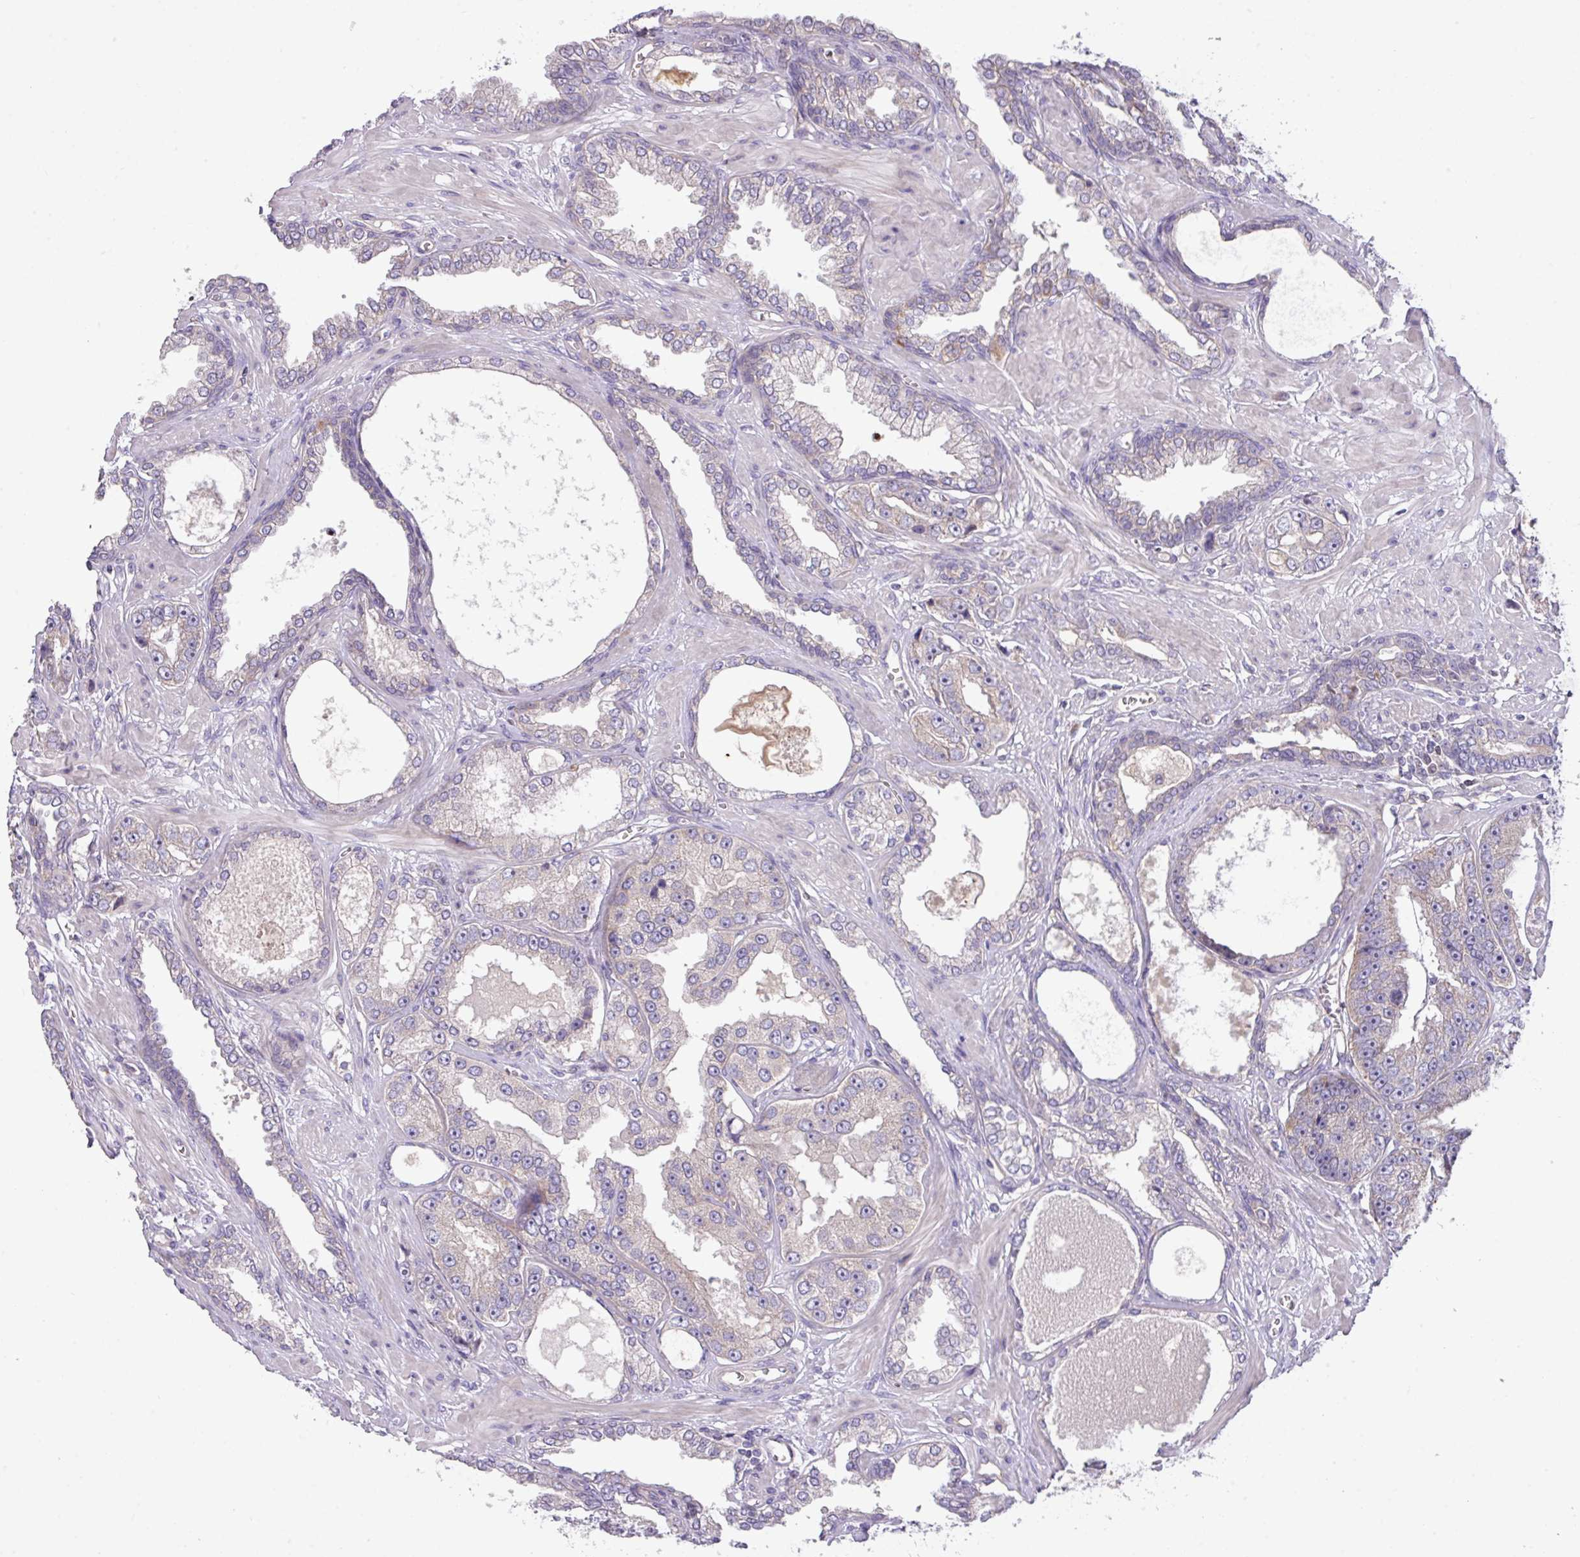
{"staining": {"intensity": "negative", "quantity": "none", "location": "none"}, "tissue": "prostate cancer", "cell_type": "Tumor cells", "image_type": "cancer", "snomed": [{"axis": "morphology", "description": "Adenocarcinoma, High grade"}, {"axis": "topography", "description": "Prostate"}], "caption": "A histopathology image of prostate adenocarcinoma (high-grade) stained for a protein reveals no brown staining in tumor cells.", "gene": "ZNF394", "patient": {"sex": "male", "age": 71}}